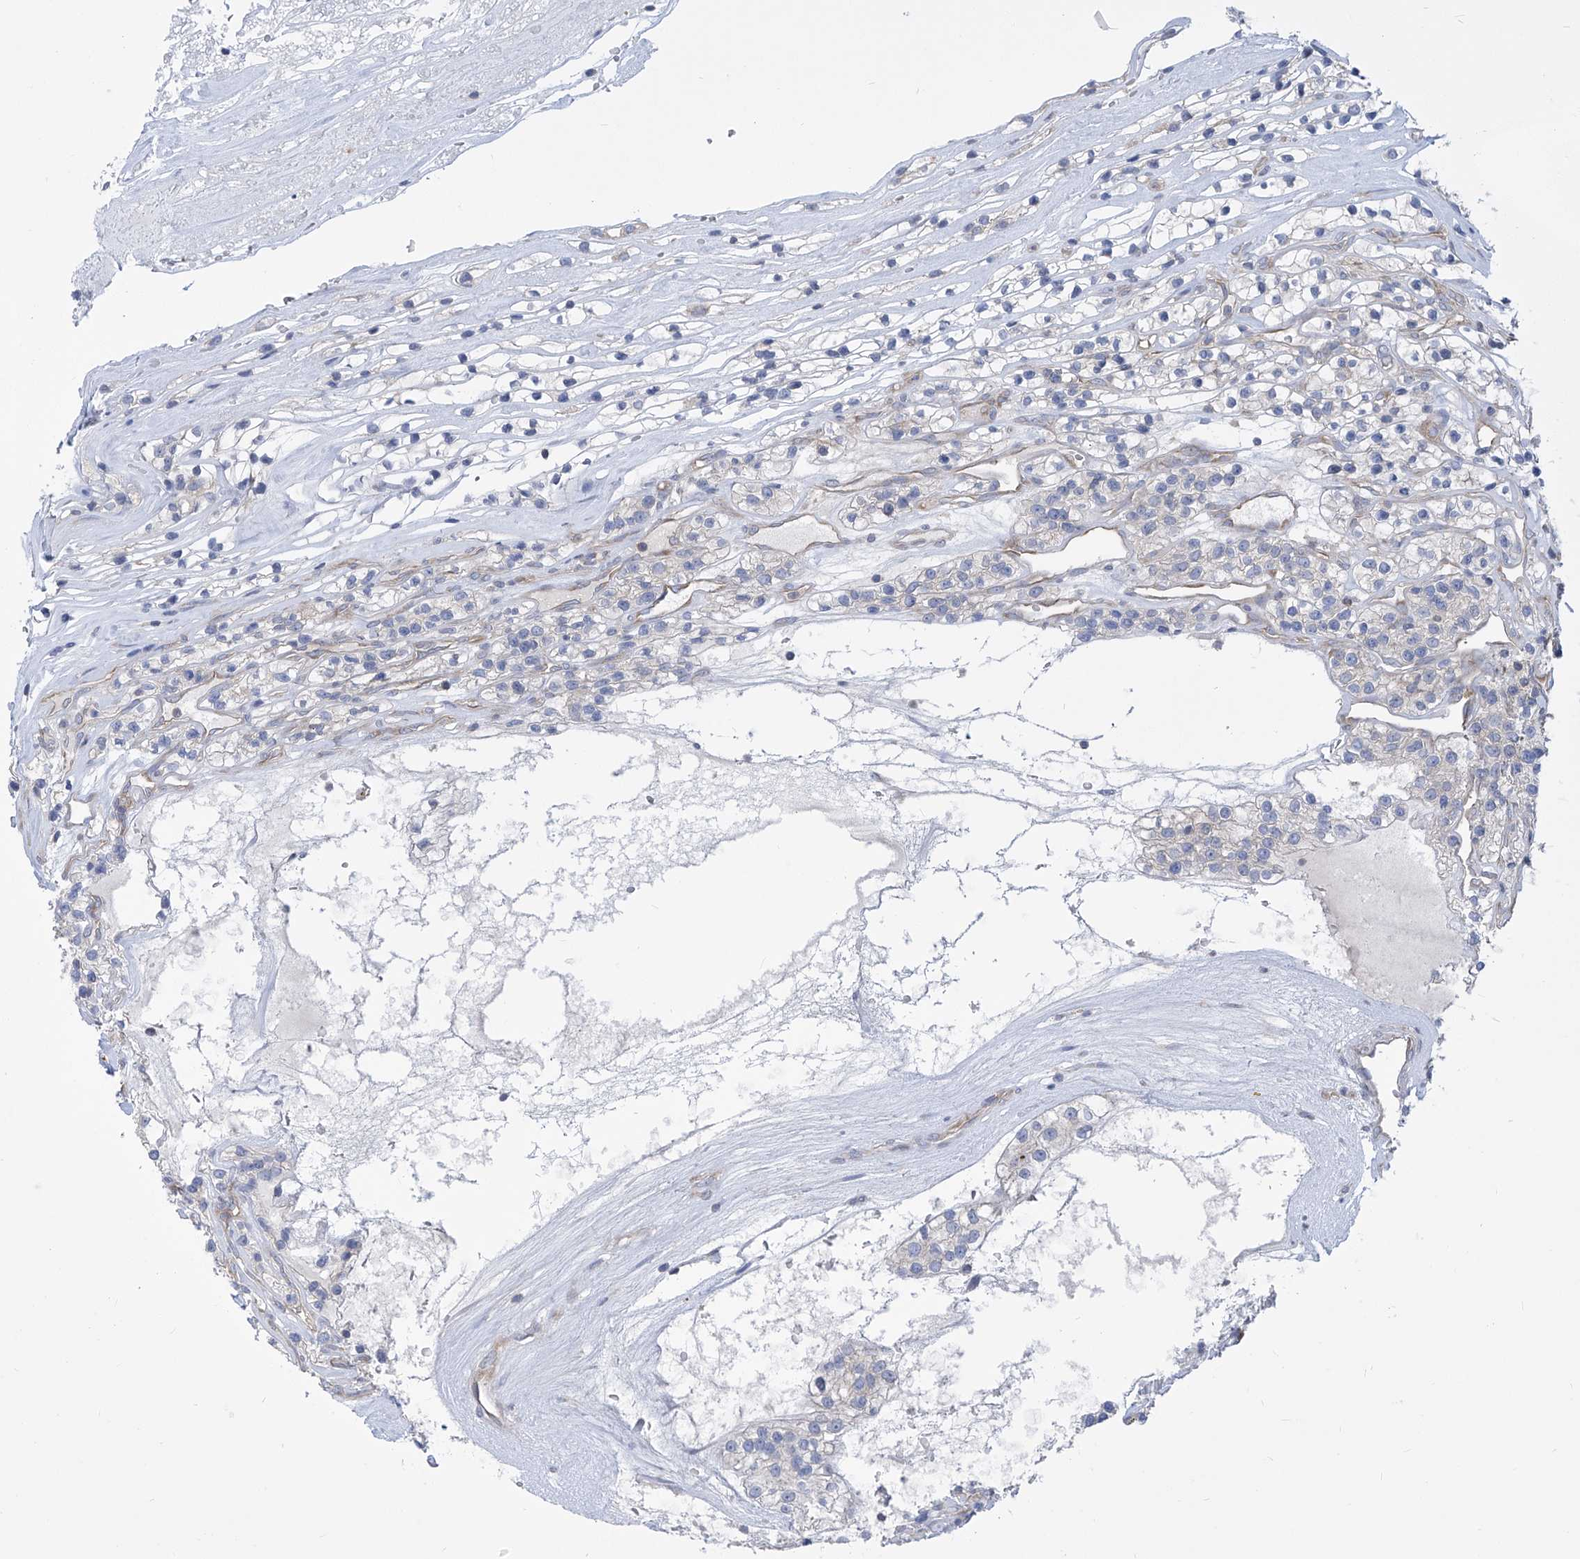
{"staining": {"intensity": "negative", "quantity": "none", "location": "none"}, "tissue": "renal cancer", "cell_type": "Tumor cells", "image_type": "cancer", "snomed": [{"axis": "morphology", "description": "Adenocarcinoma, NOS"}, {"axis": "topography", "description": "Kidney"}], "caption": "IHC photomicrograph of neoplastic tissue: renal cancer stained with DAB (3,3'-diaminobenzidine) shows no significant protein expression in tumor cells.", "gene": "EIF3M", "patient": {"sex": "female", "age": 57}}